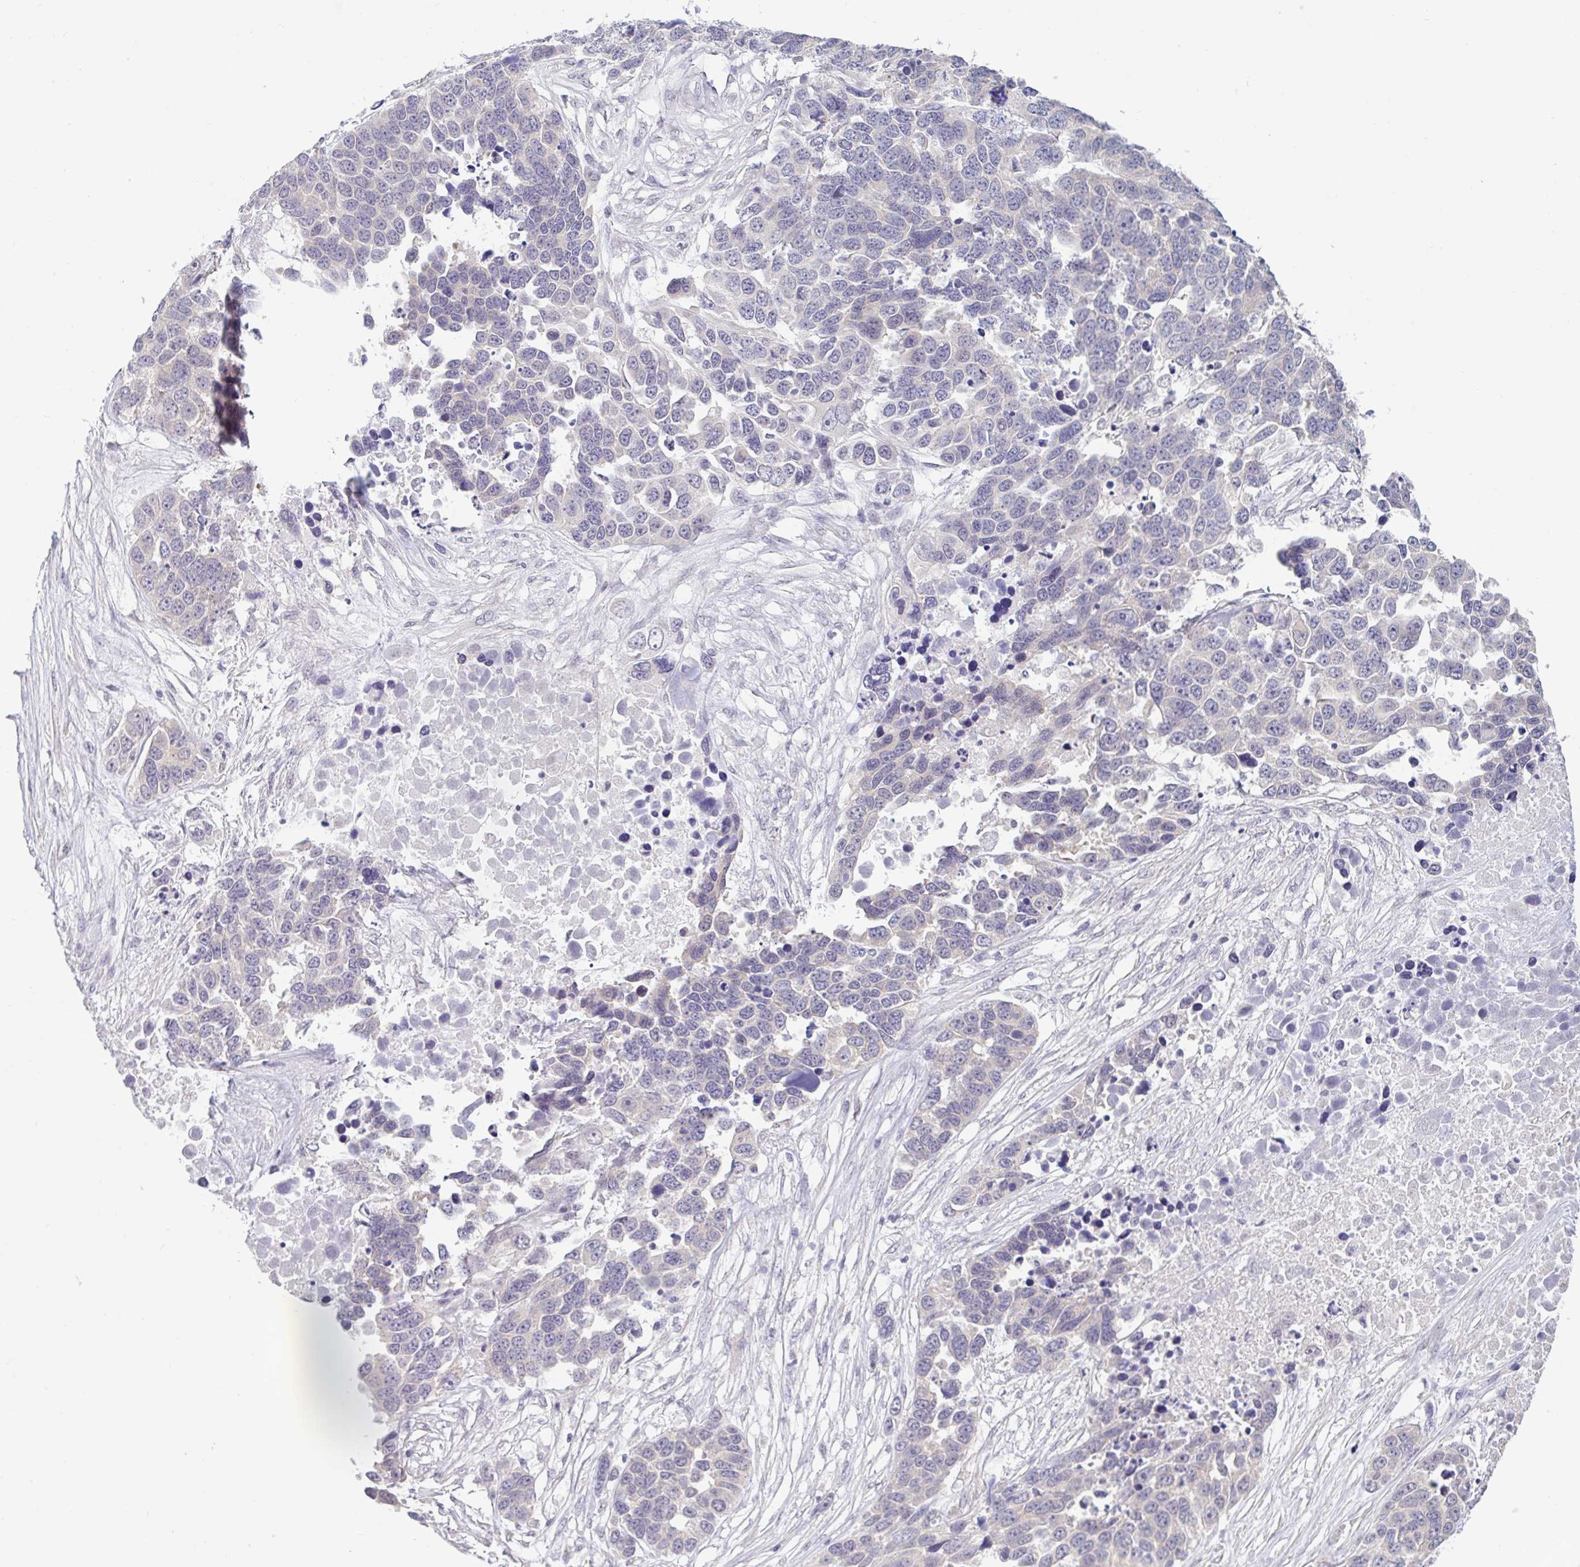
{"staining": {"intensity": "negative", "quantity": "none", "location": "none"}, "tissue": "ovarian cancer", "cell_type": "Tumor cells", "image_type": "cancer", "snomed": [{"axis": "morphology", "description": "Cystadenocarcinoma, serous, NOS"}, {"axis": "topography", "description": "Ovary"}], "caption": "DAB immunohistochemical staining of human ovarian cancer demonstrates no significant positivity in tumor cells. (DAB (3,3'-diaminobenzidine) IHC visualized using brightfield microscopy, high magnification).", "gene": "HYPK", "patient": {"sex": "female", "age": 76}}